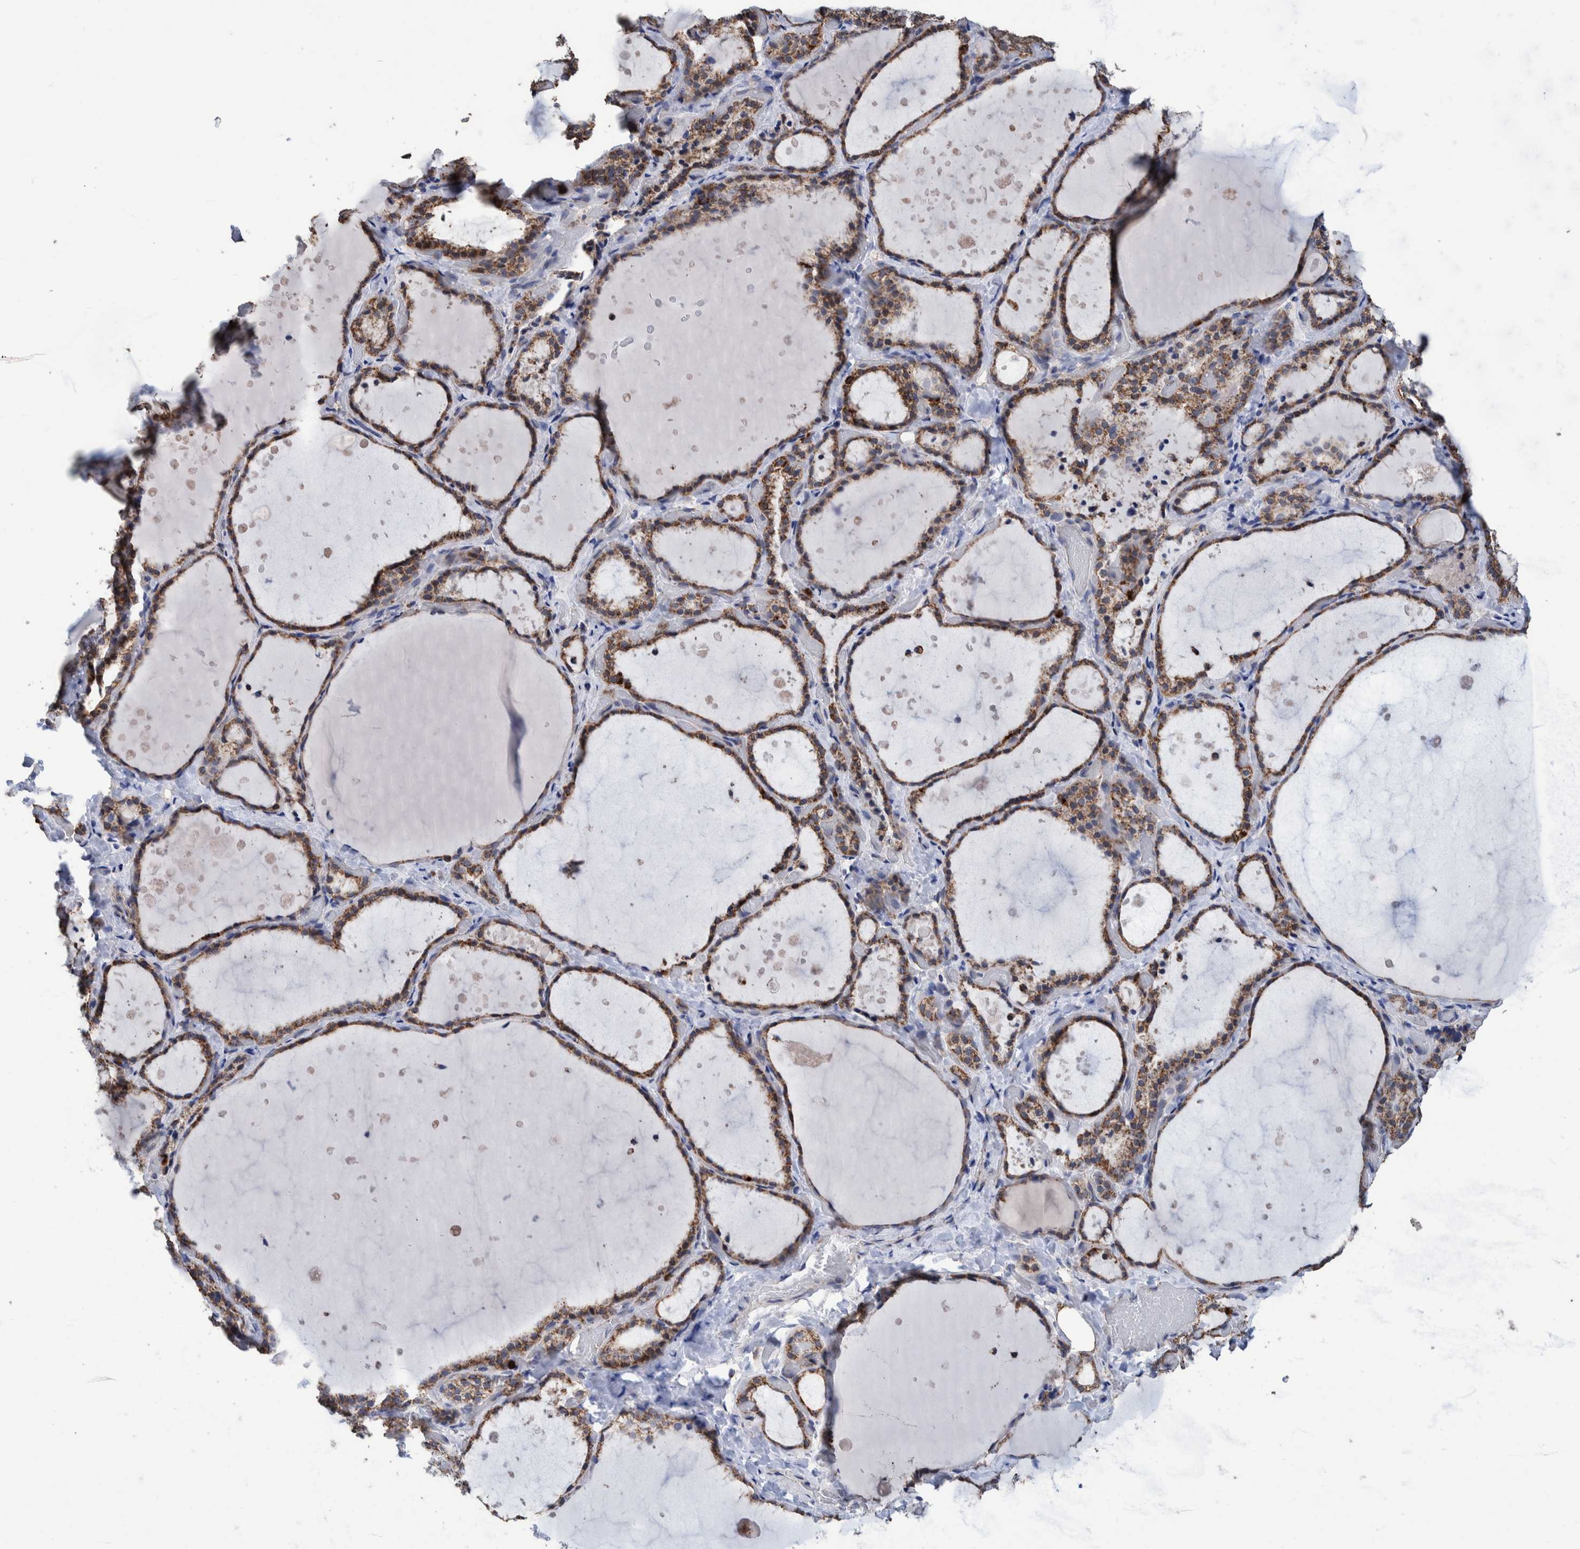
{"staining": {"intensity": "moderate", "quantity": ">75%", "location": "cytoplasmic/membranous"}, "tissue": "thyroid gland", "cell_type": "Glandular cells", "image_type": "normal", "snomed": [{"axis": "morphology", "description": "Normal tissue, NOS"}, {"axis": "topography", "description": "Thyroid gland"}], "caption": "Brown immunohistochemical staining in unremarkable human thyroid gland shows moderate cytoplasmic/membranous positivity in about >75% of glandular cells. The protein is stained brown, and the nuclei are stained in blue (DAB (3,3'-diaminobenzidine) IHC with brightfield microscopy, high magnification).", "gene": "DECR1", "patient": {"sex": "female", "age": 44}}